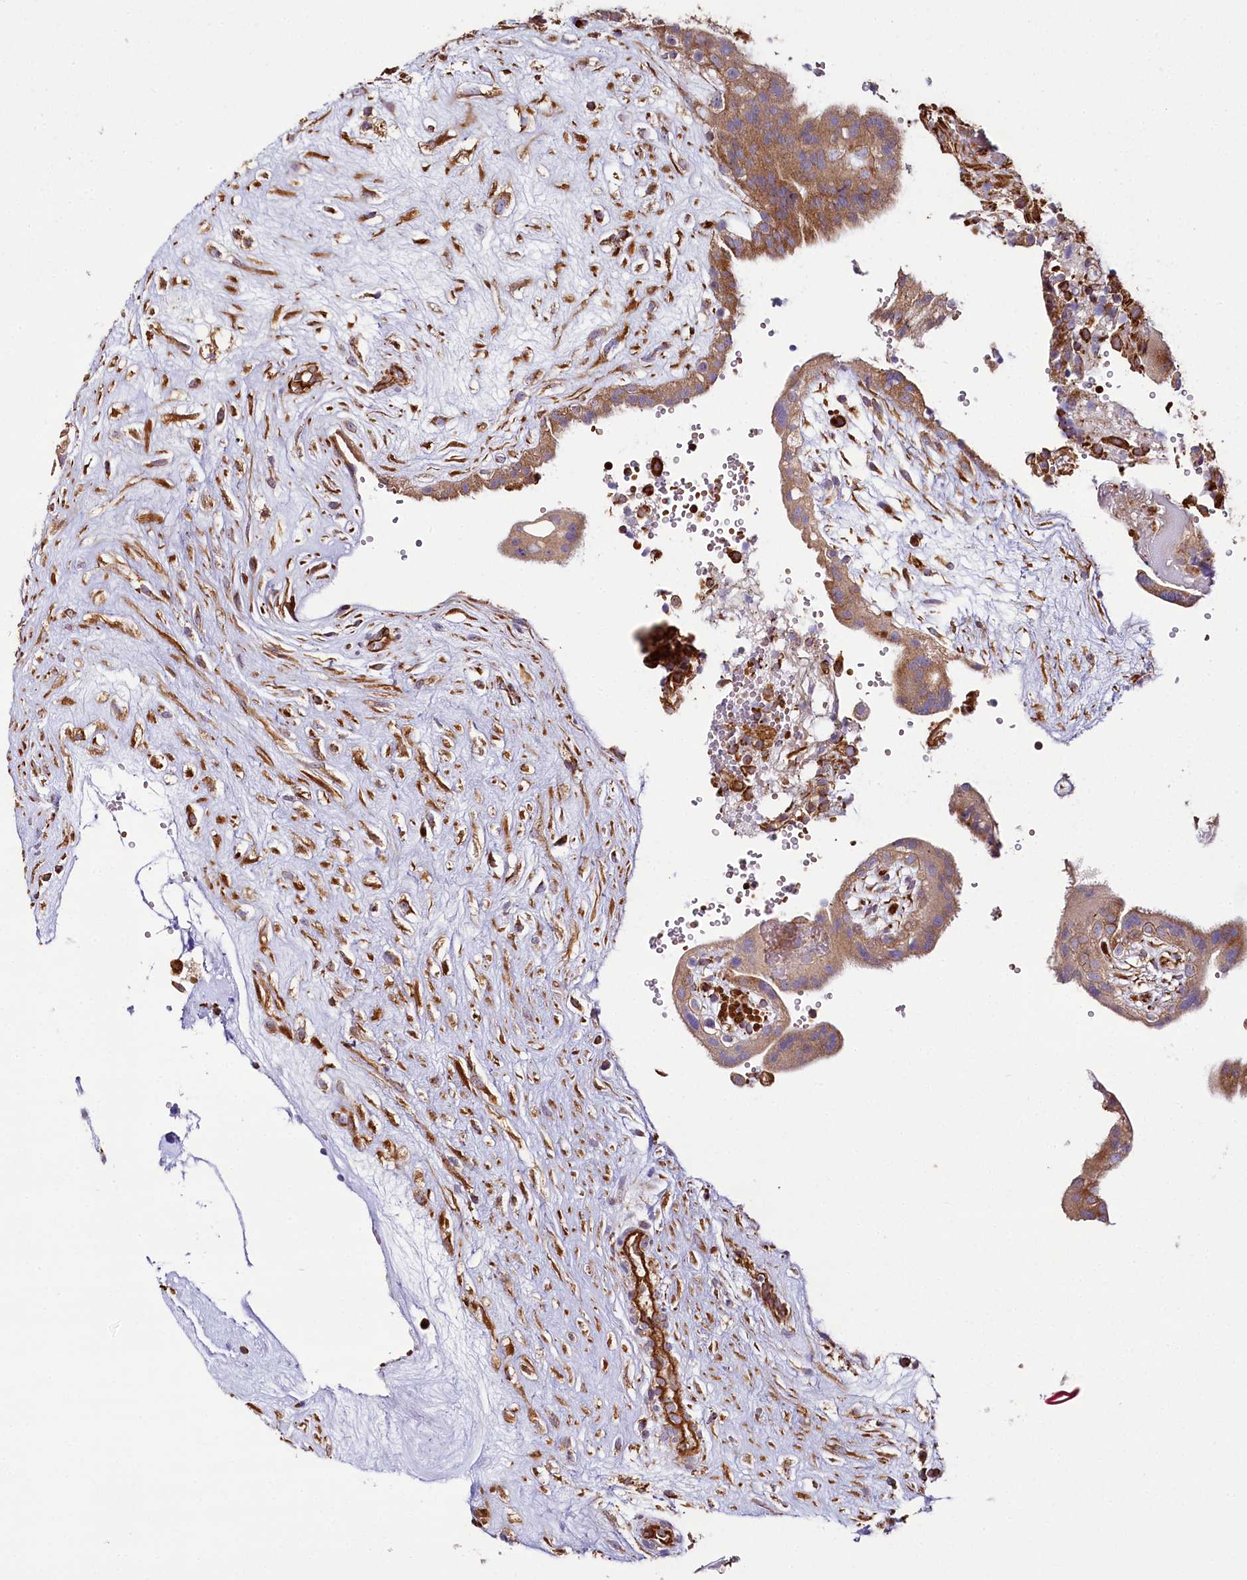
{"staining": {"intensity": "moderate", "quantity": ">75%", "location": "cytoplasmic/membranous"}, "tissue": "placenta", "cell_type": "Trophoblastic cells", "image_type": "normal", "snomed": [{"axis": "morphology", "description": "Normal tissue, NOS"}, {"axis": "topography", "description": "Placenta"}], "caption": "Immunohistochemistry (IHC) of unremarkable human placenta exhibits medium levels of moderate cytoplasmic/membranous expression in approximately >75% of trophoblastic cells.", "gene": "THUMPD3", "patient": {"sex": "female", "age": 18}}